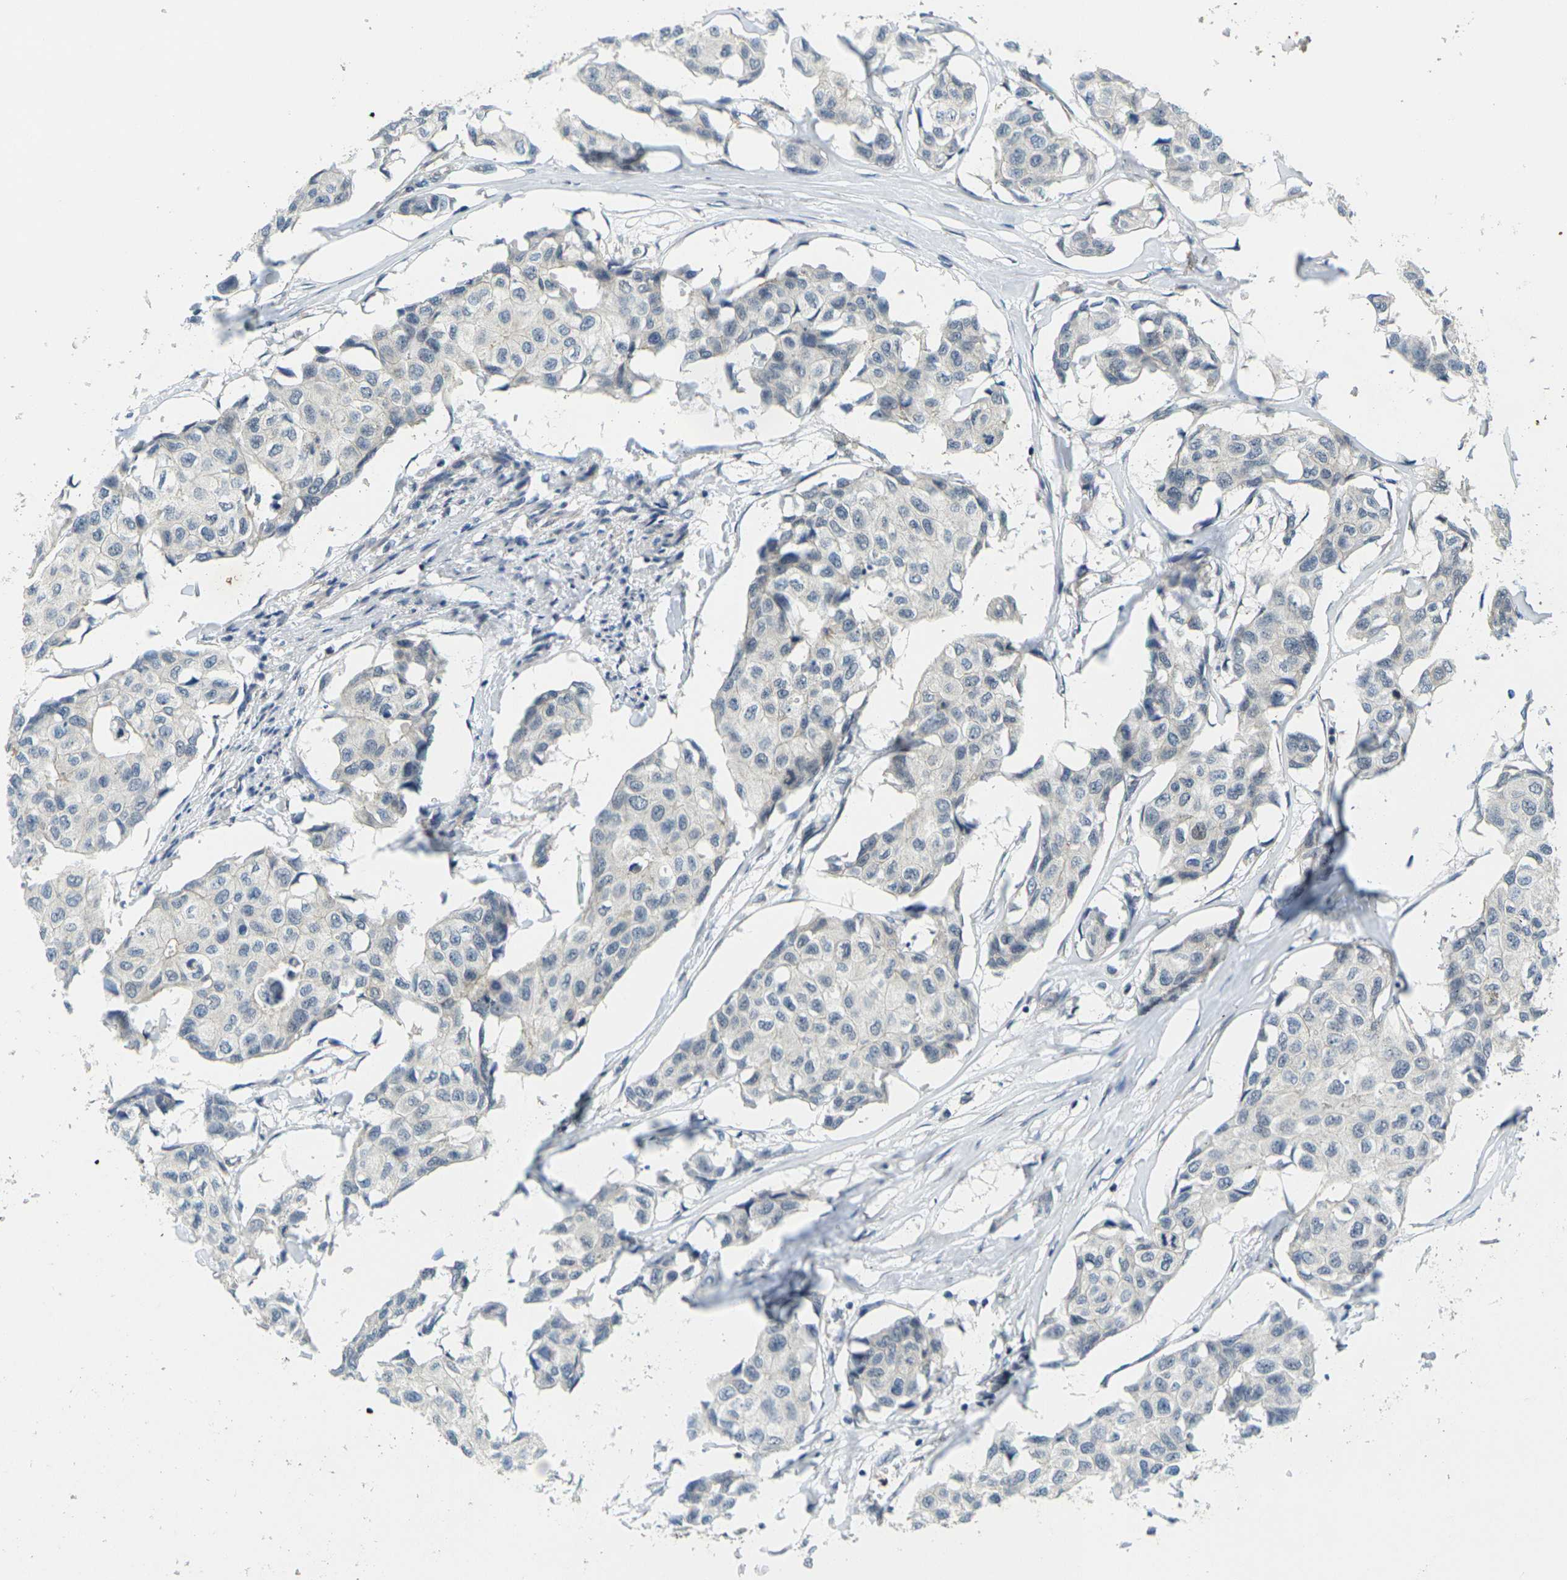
{"staining": {"intensity": "negative", "quantity": "none", "location": "none"}, "tissue": "breast cancer", "cell_type": "Tumor cells", "image_type": "cancer", "snomed": [{"axis": "morphology", "description": "Duct carcinoma"}, {"axis": "topography", "description": "Breast"}], "caption": "Tumor cells show no significant expression in breast infiltrating ductal carcinoma.", "gene": "KCTD10", "patient": {"sex": "female", "age": 80}}